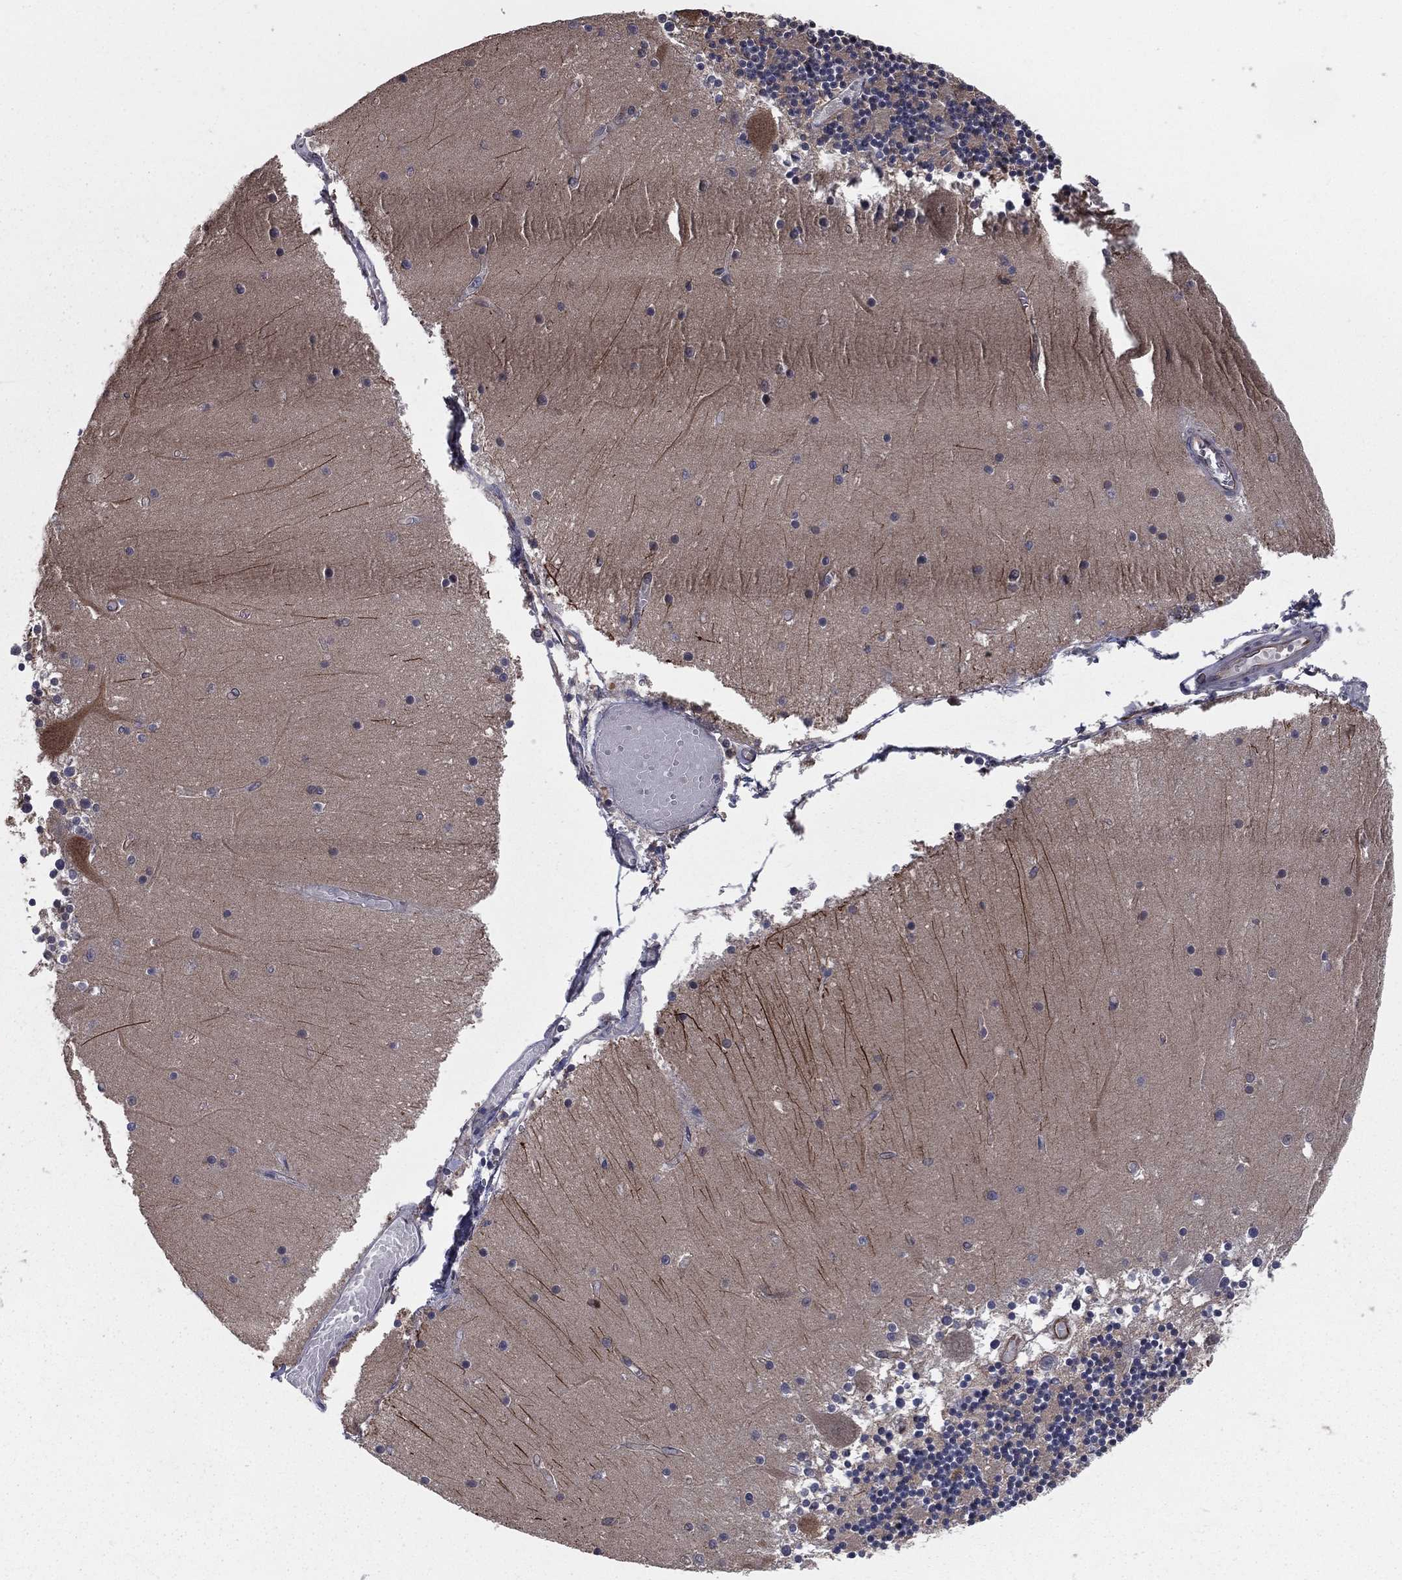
{"staining": {"intensity": "negative", "quantity": "none", "location": "none"}, "tissue": "cerebellum", "cell_type": "Cells in granular layer", "image_type": "normal", "snomed": [{"axis": "morphology", "description": "Normal tissue, NOS"}, {"axis": "topography", "description": "Cerebellum"}], "caption": "Protein analysis of normal cerebellum shows no significant expression in cells in granular layer.", "gene": "CERT1", "patient": {"sex": "female", "age": 28}}